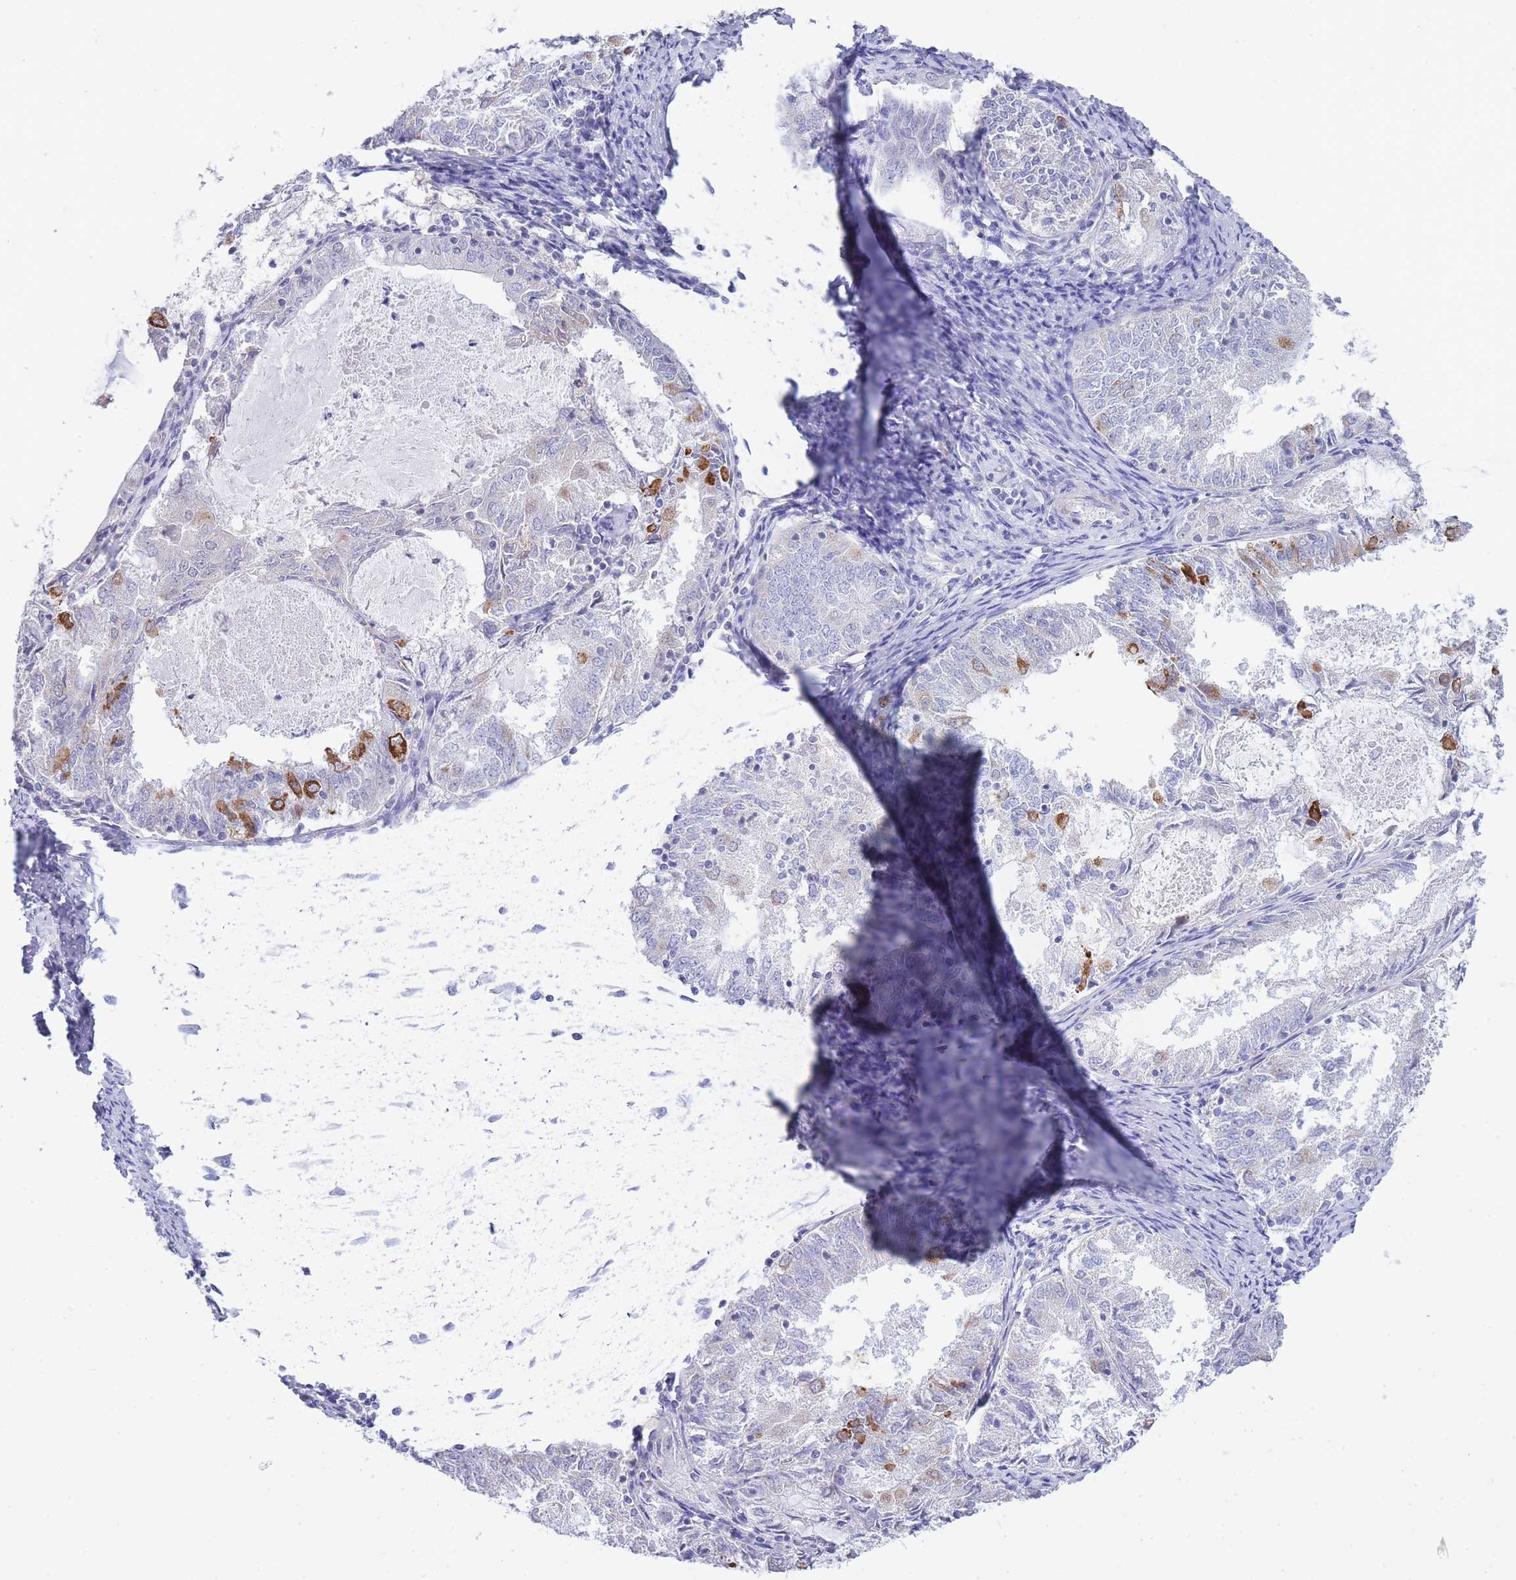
{"staining": {"intensity": "strong", "quantity": "<25%", "location": "cytoplasmic/membranous"}, "tissue": "endometrial cancer", "cell_type": "Tumor cells", "image_type": "cancer", "snomed": [{"axis": "morphology", "description": "Adenocarcinoma, NOS"}, {"axis": "topography", "description": "Endometrium"}], "caption": "Endometrial cancer (adenocarcinoma) tissue demonstrates strong cytoplasmic/membranous positivity in about <25% of tumor cells", "gene": "FRAT2", "patient": {"sex": "female", "age": 57}}